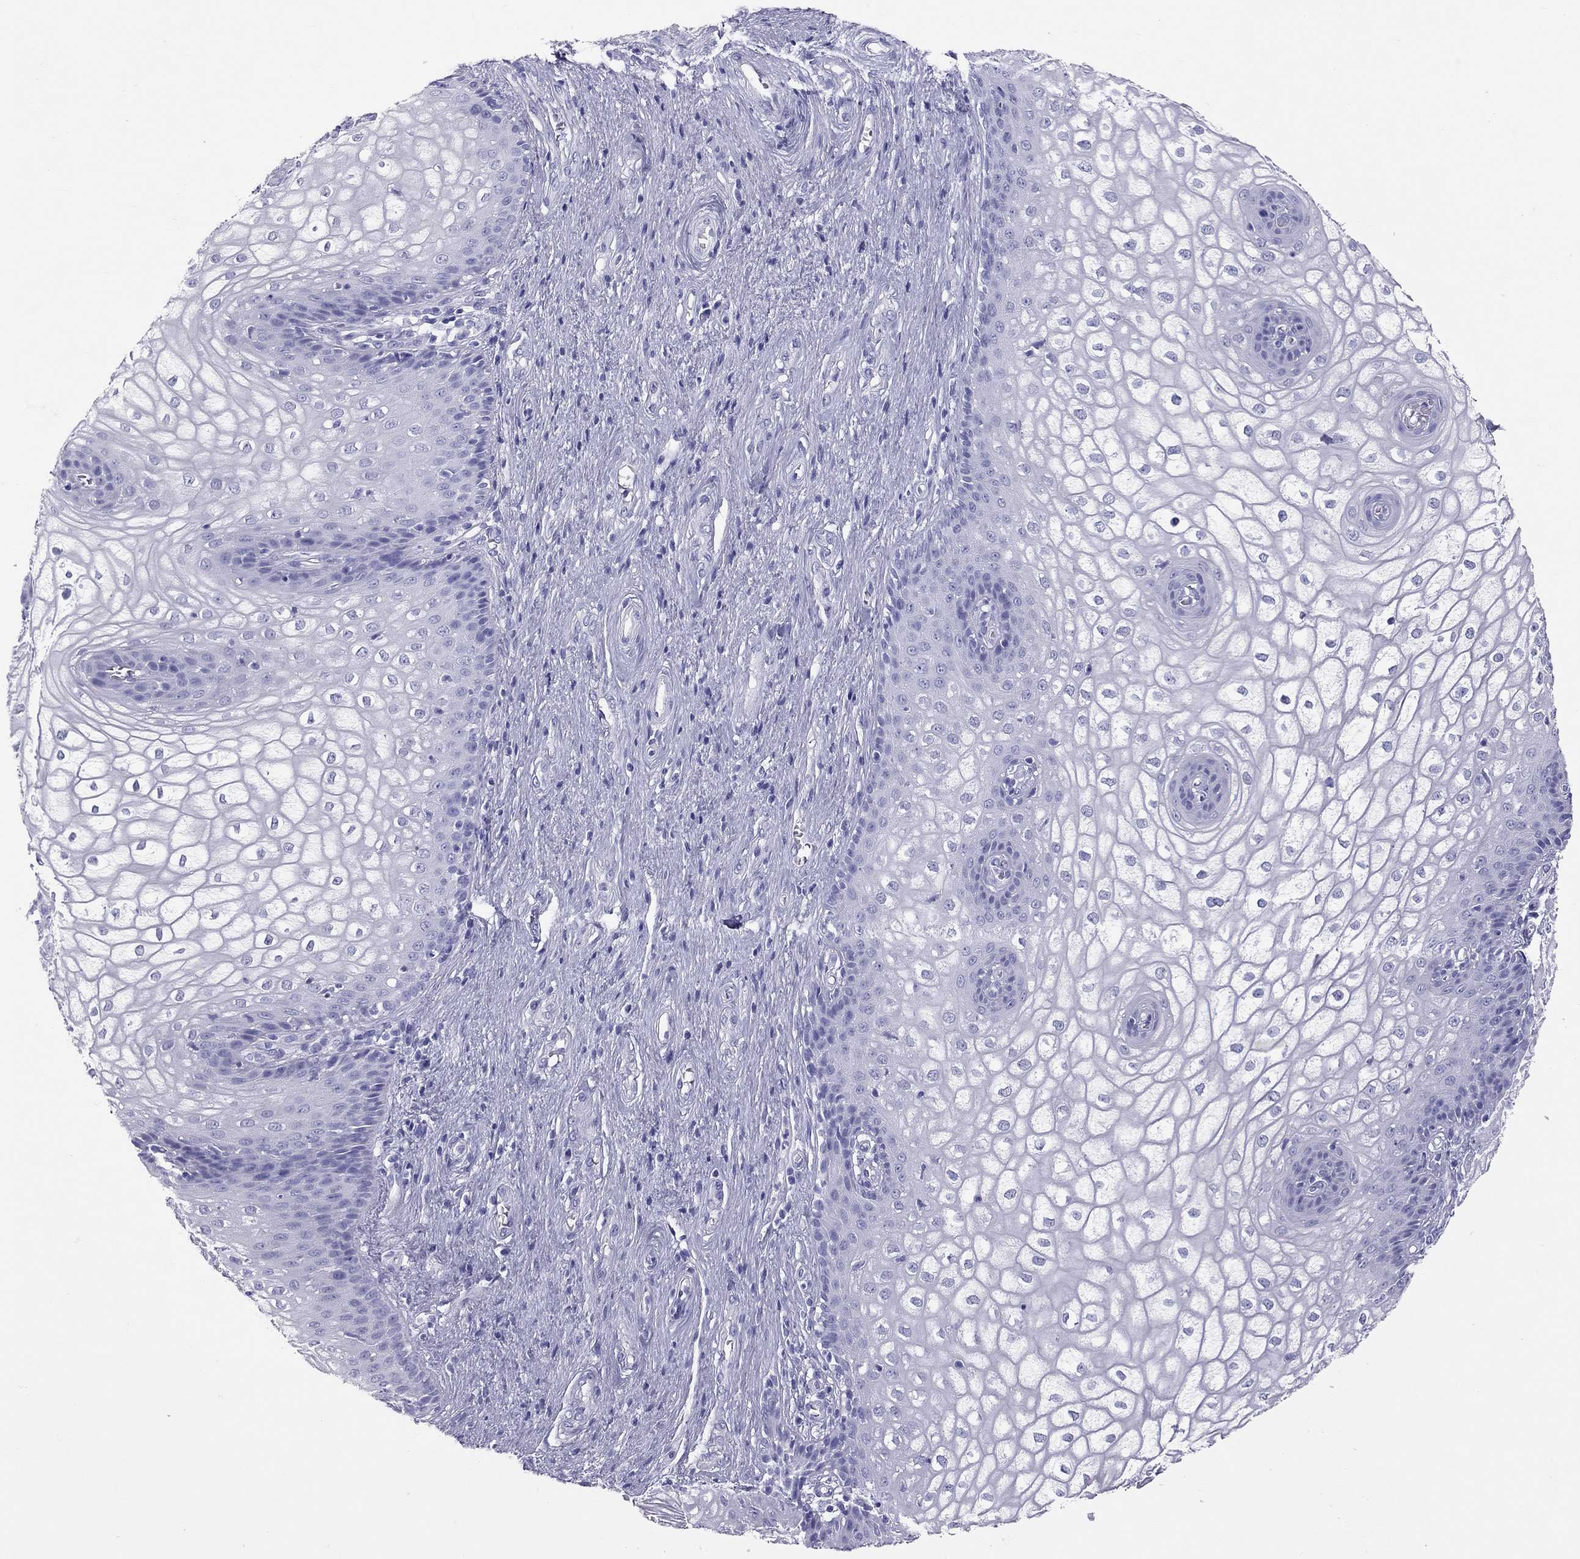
{"staining": {"intensity": "negative", "quantity": "none", "location": "none"}, "tissue": "vagina", "cell_type": "Squamous epithelial cells", "image_type": "normal", "snomed": [{"axis": "morphology", "description": "Normal tissue, NOS"}, {"axis": "topography", "description": "Vagina"}], "caption": "High power microscopy image of an immunohistochemistry (IHC) image of benign vagina, revealing no significant expression in squamous epithelial cells. (Stains: DAB (3,3'-diaminobenzidine) IHC with hematoxylin counter stain, Microscopy: brightfield microscopy at high magnification).", "gene": "PSMB11", "patient": {"sex": "female", "age": 34}}